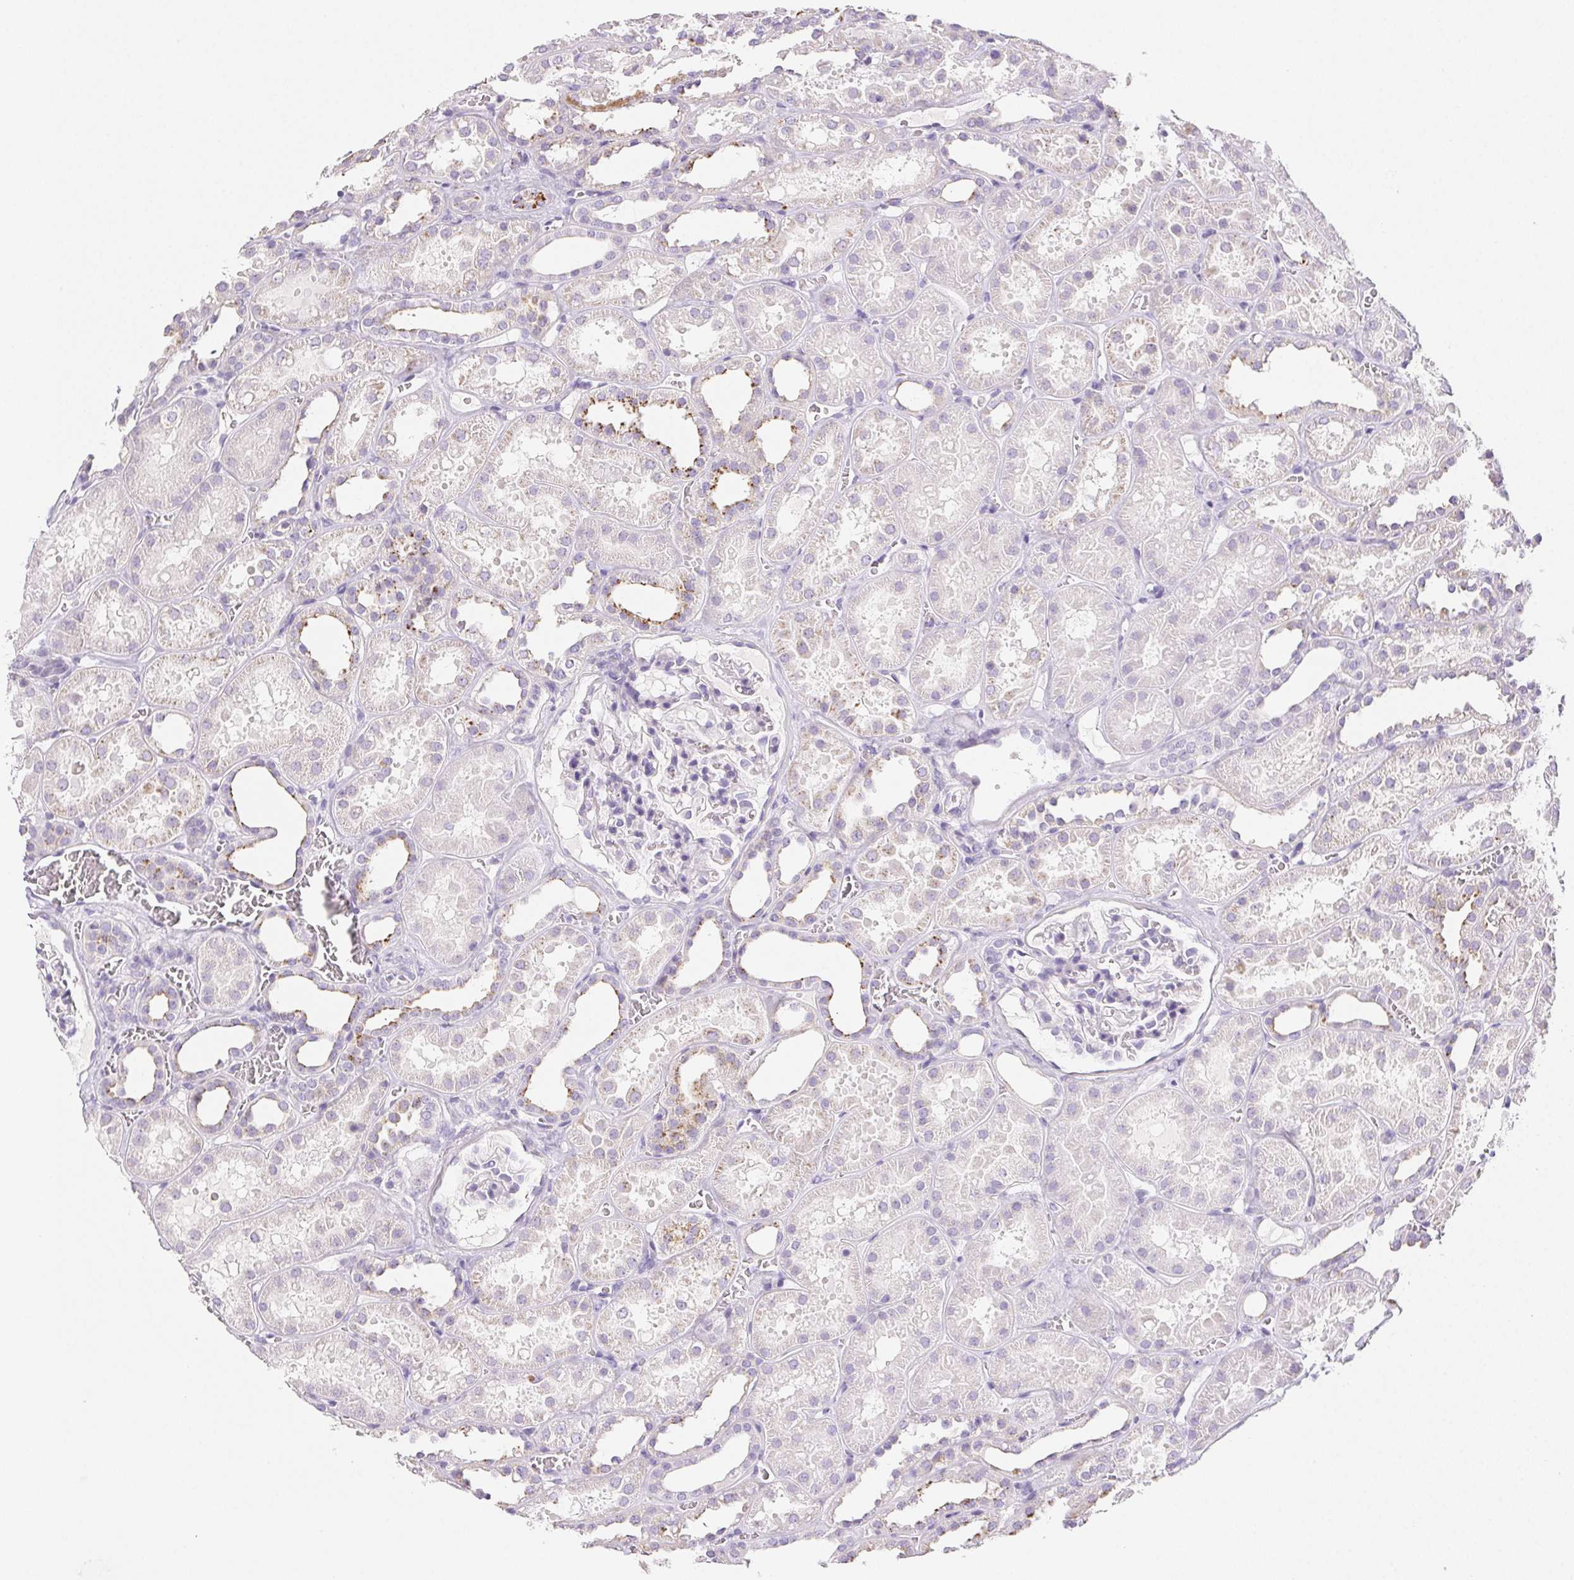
{"staining": {"intensity": "negative", "quantity": "none", "location": "none"}, "tissue": "kidney", "cell_type": "Cells in glomeruli", "image_type": "normal", "snomed": [{"axis": "morphology", "description": "Normal tissue, NOS"}, {"axis": "topography", "description": "Kidney"}], "caption": "An IHC micrograph of unremarkable kidney is shown. There is no staining in cells in glomeruli of kidney.", "gene": "LIPA", "patient": {"sex": "female", "age": 41}}